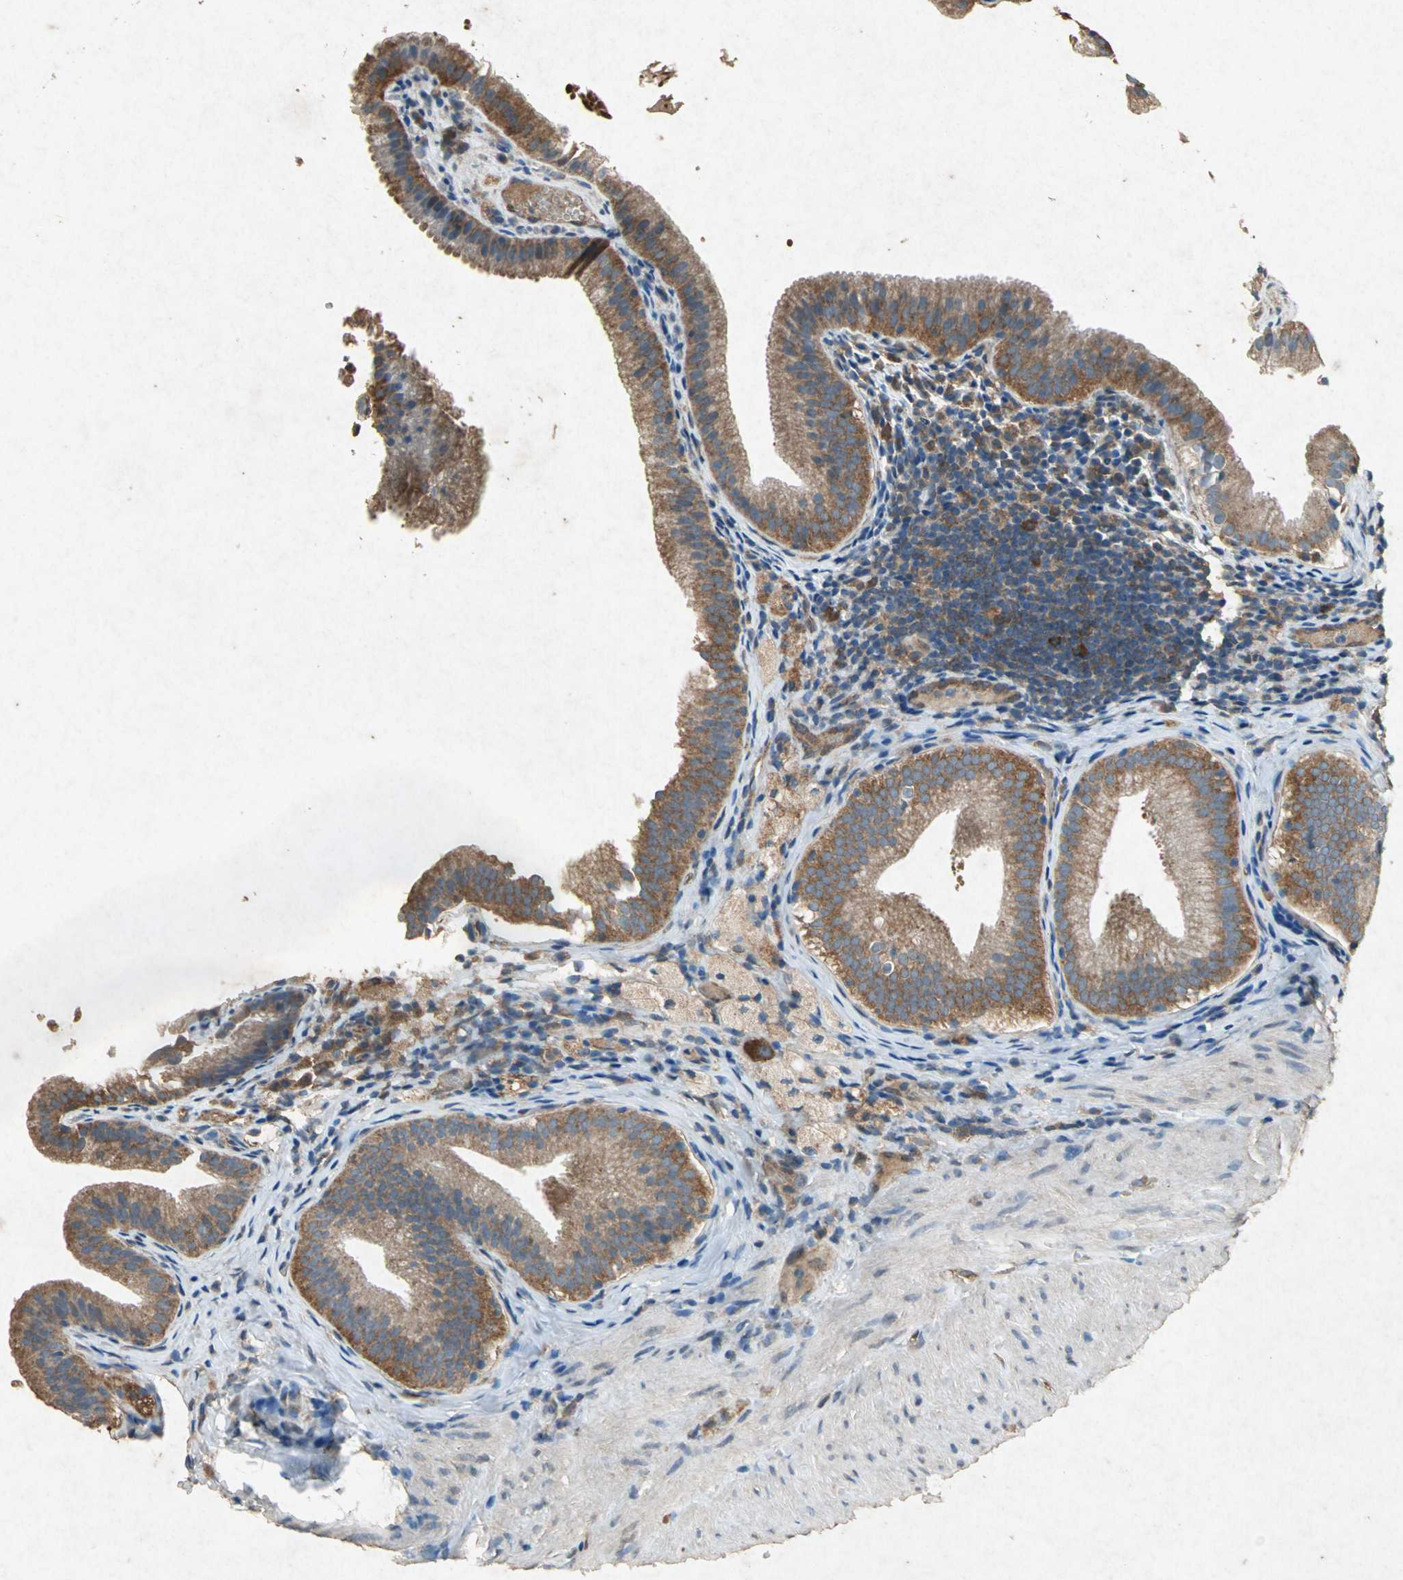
{"staining": {"intensity": "moderate", "quantity": ">75%", "location": "cytoplasmic/membranous"}, "tissue": "gallbladder", "cell_type": "Glandular cells", "image_type": "normal", "snomed": [{"axis": "morphology", "description": "Normal tissue, NOS"}, {"axis": "topography", "description": "Gallbladder"}], "caption": "Protein expression analysis of normal human gallbladder reveals moderate cytoplasmic/membranous expression in about >75% of glandular cells.", "gene": "HSP90AB1", "patient": {"sex": "female", "age": 24}}